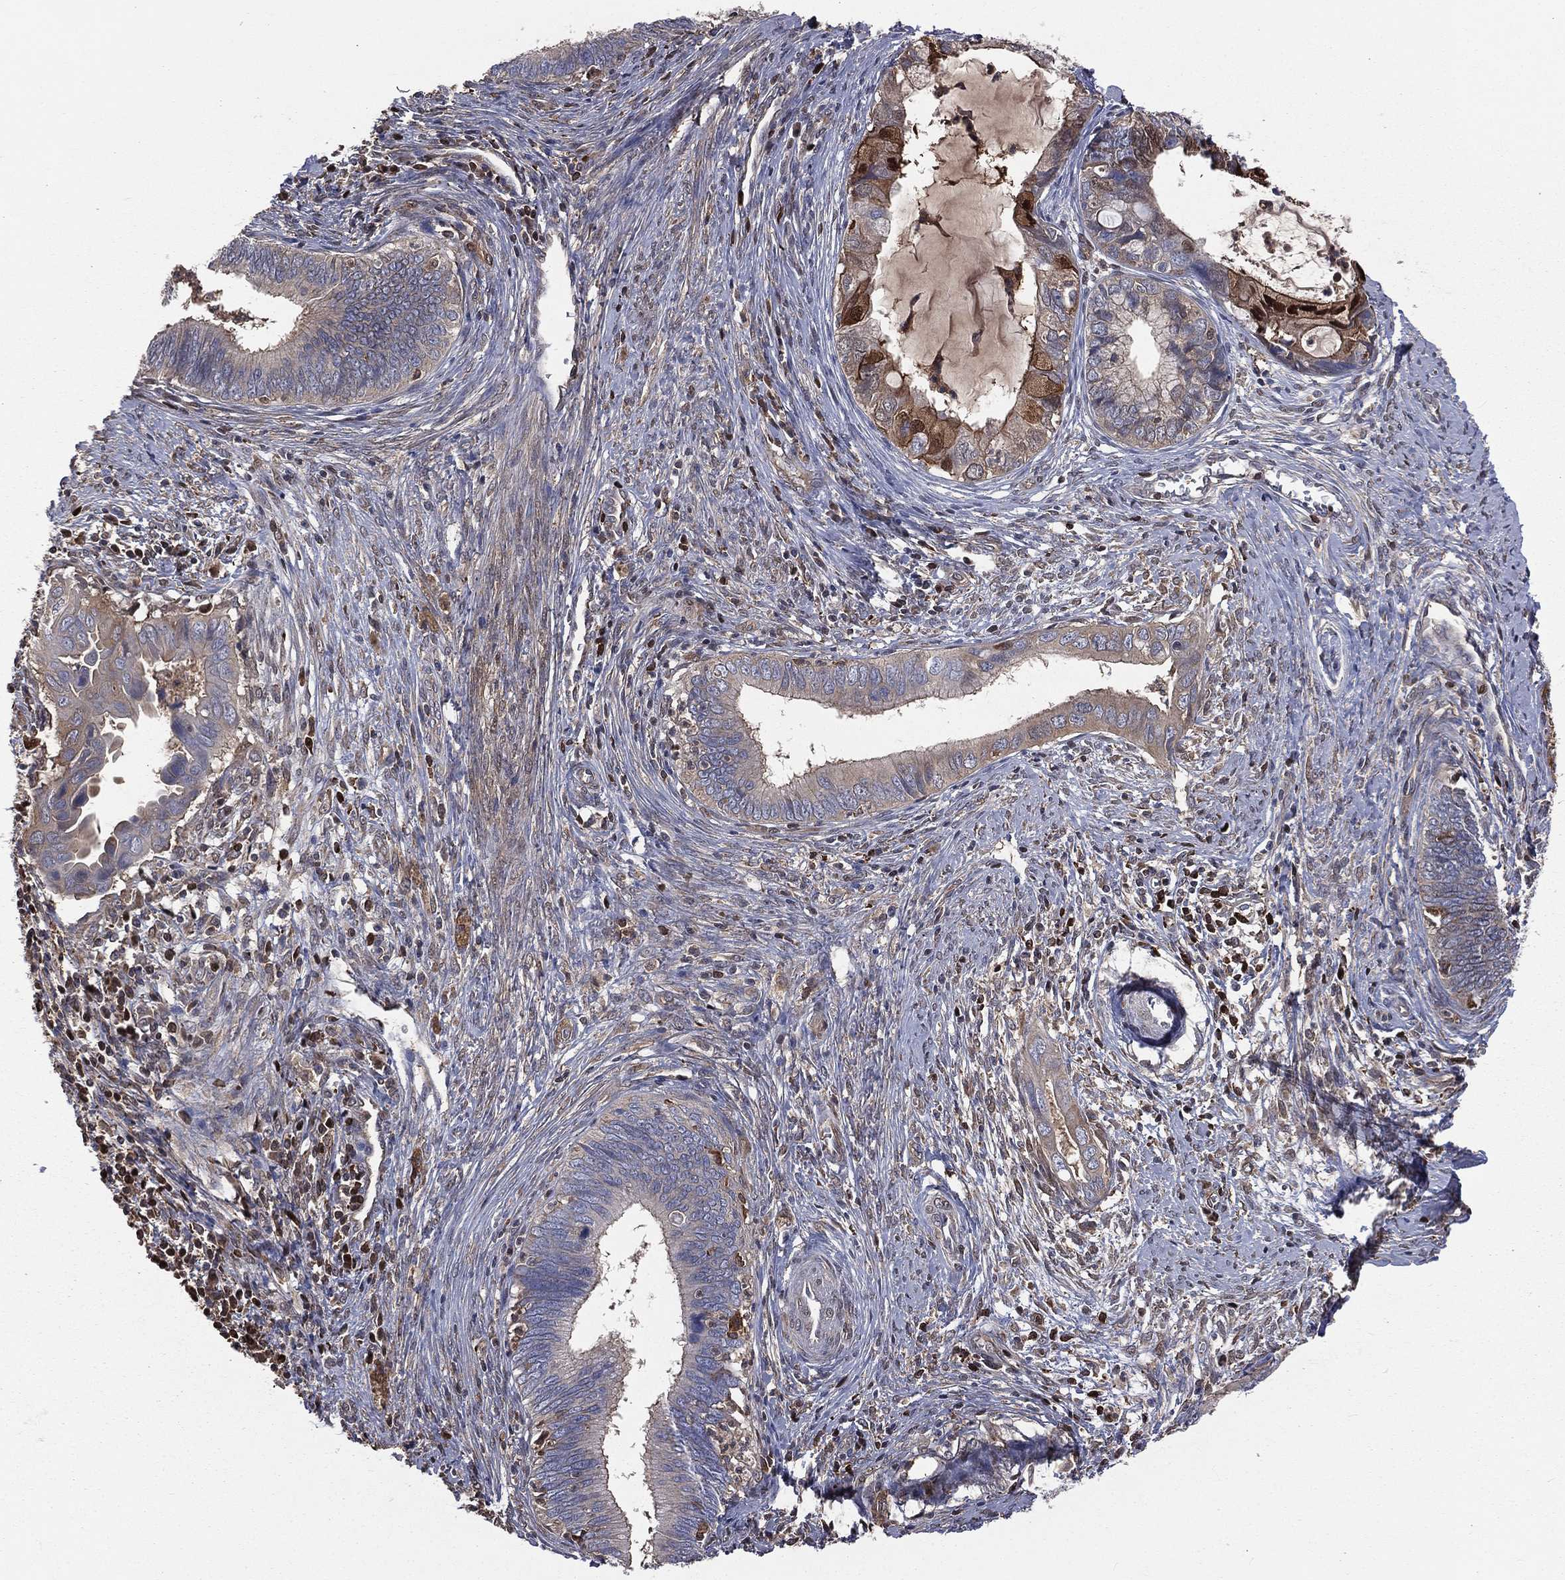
{"staining": {"intensity": "negative", "quantity": "none", "location": "none"}, "tissue": "cervical cancer", "cell_type": "Tumor cells", "image_type": "cancer", "snomed": [{"axis": "morphology", "description": "Adenocarcinoma, NOS"}, {"axis": "topography", "description": "Cervix"}], "caption": "IHC micrograph of neoplastic tissue: cervical cancer (adenocarcinoma) stained with DAB demonstrates no significant protein expression in tumor cells.", "gene": "TBC1D2", "patient": {"sex": "female", "age": 42}}